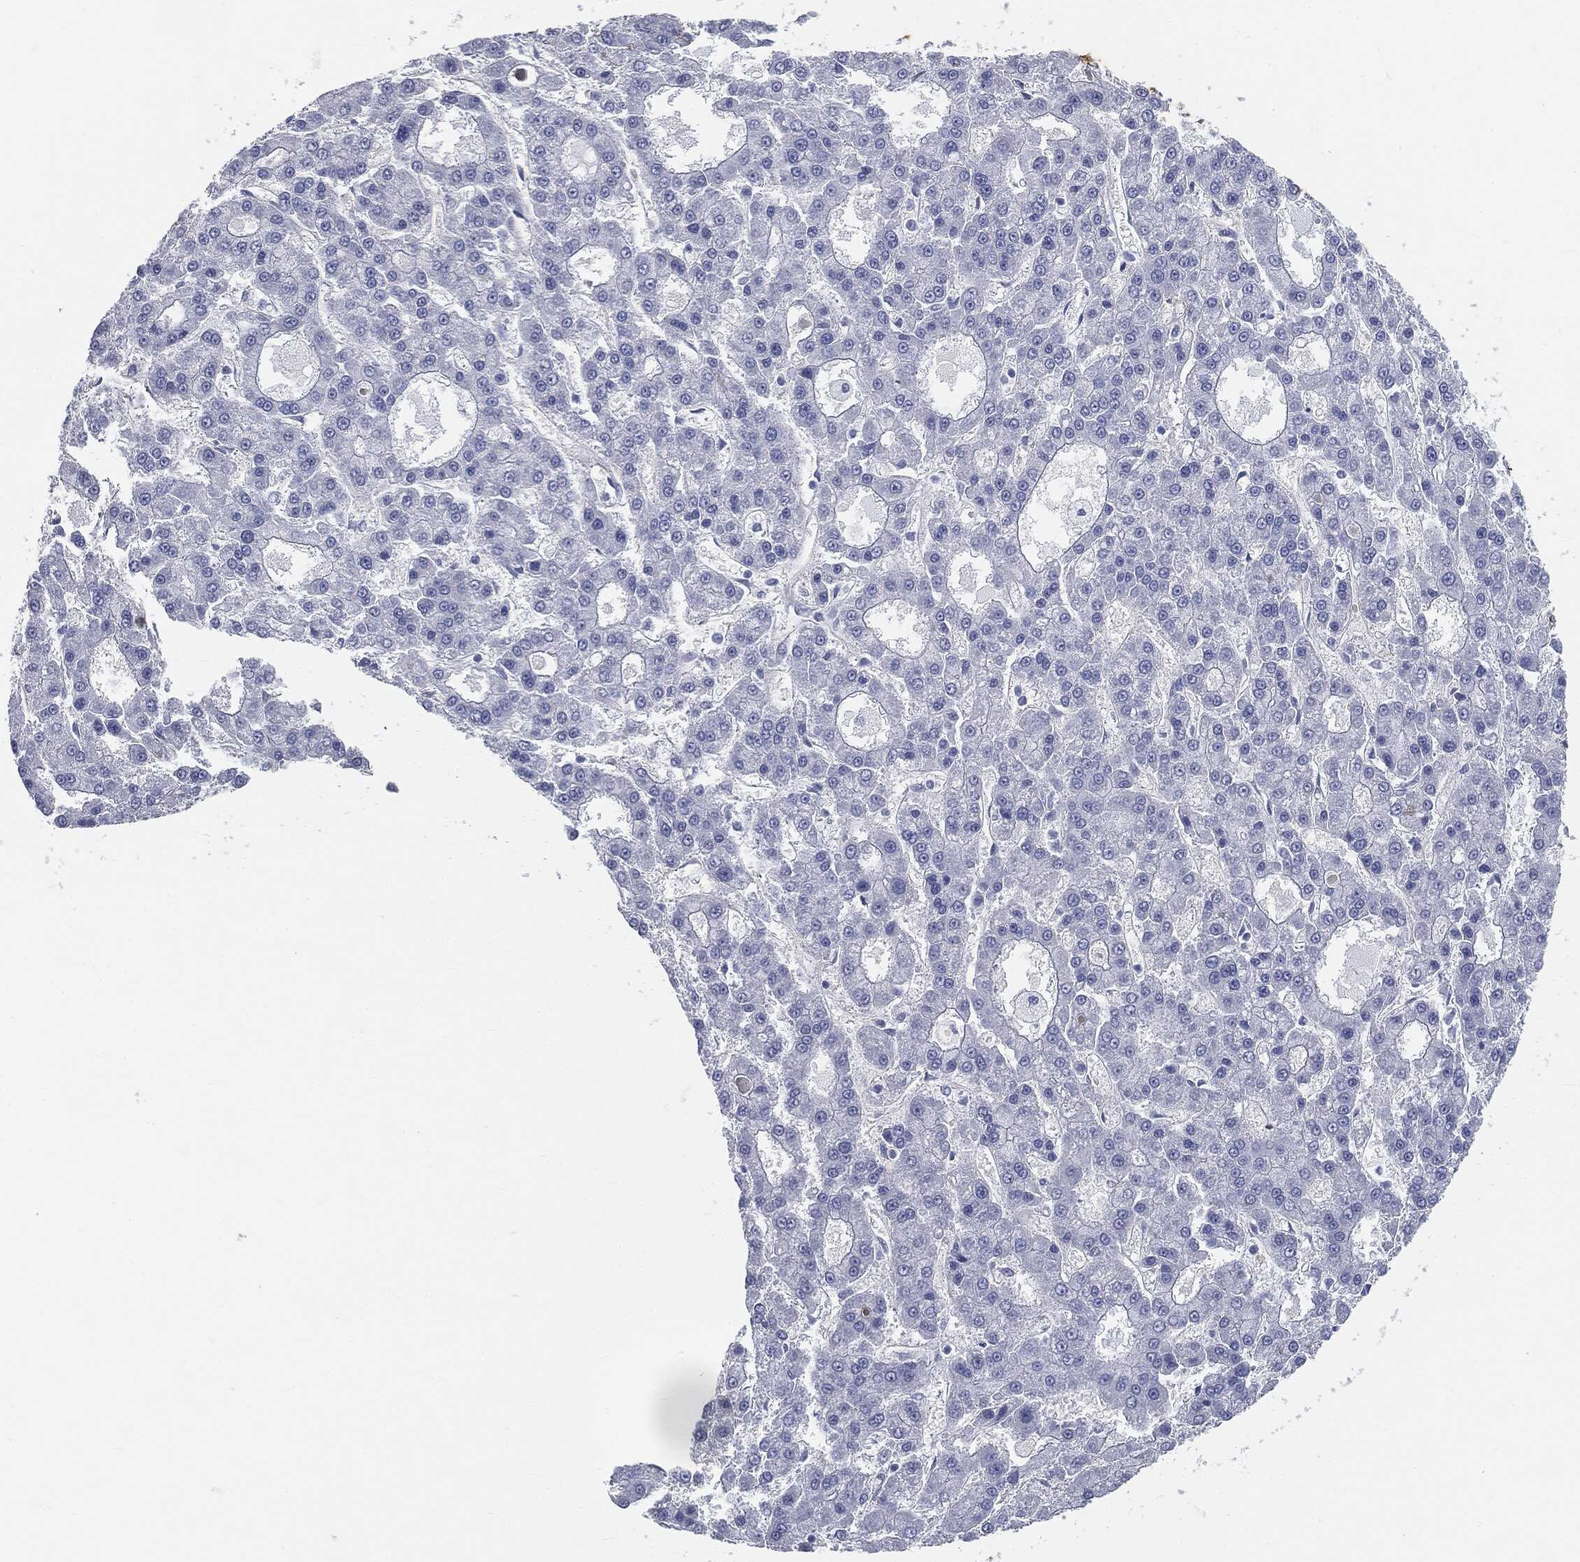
{"staining": {"intensity": "negative", "quantity": "none", "location": "none"}, "tissue": "liver cancer", "cell_type": "Tumor cells", "image_type": "cancer", "snomed": [{"axis": "morphology", "description": "Carcinoma, Hepatocellular, NOS"}, {"axis": "topography", "description": "Liver"}], "caption": "This is an IHC micrograph of human liver cancer (hepatocellular carcinoma). There is no staining in tumor cells.", "gene": "MUC5AC", "patient": {"sex": "male", "age": 70}}